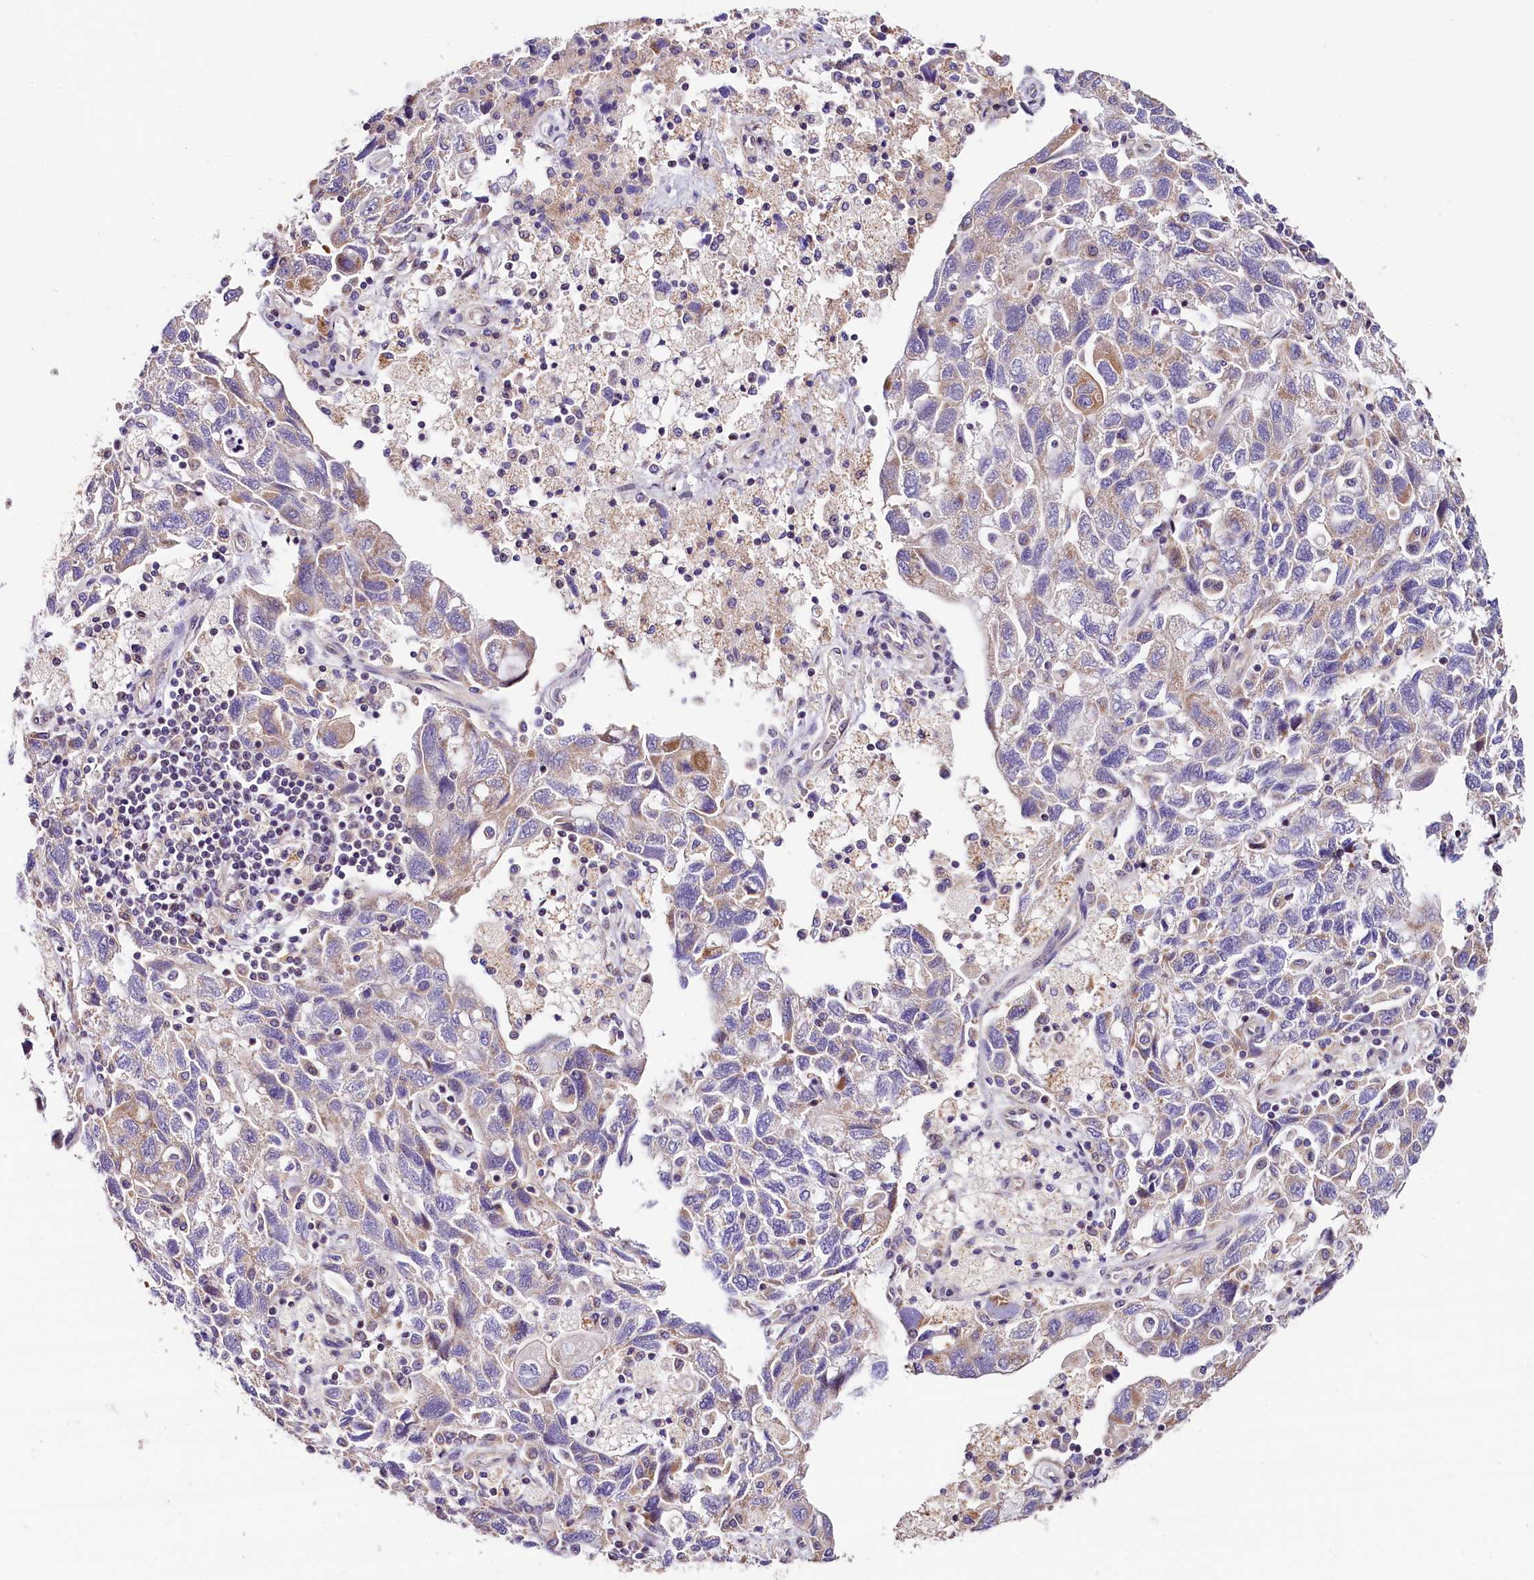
{"staining": {"intensity": "weak", "quantity": "25%-75%", "location": "cytoplasmic/membranous"}, "tissue": "ovarian cancer", "cell_type": "Tumor cells", "image_type": "cancer", "snomed": [{"axis": "morphology", "description": "Carcinoma, NOS"}, {"axis": "morphology", "description": "Cystadenocarcinoma, serous, NOS"}, {"axis": "topography", "description": "Ovary"}], "caption": "Human serous cystadenocarcinoma (ovarian) stained for a protein (brown) displays weak cytoplasmic/membranous positive positivity in about 25%-75% of tumor cells.", "gene": "ACAA2", "patient": {"sex": "female", "age": 69}}